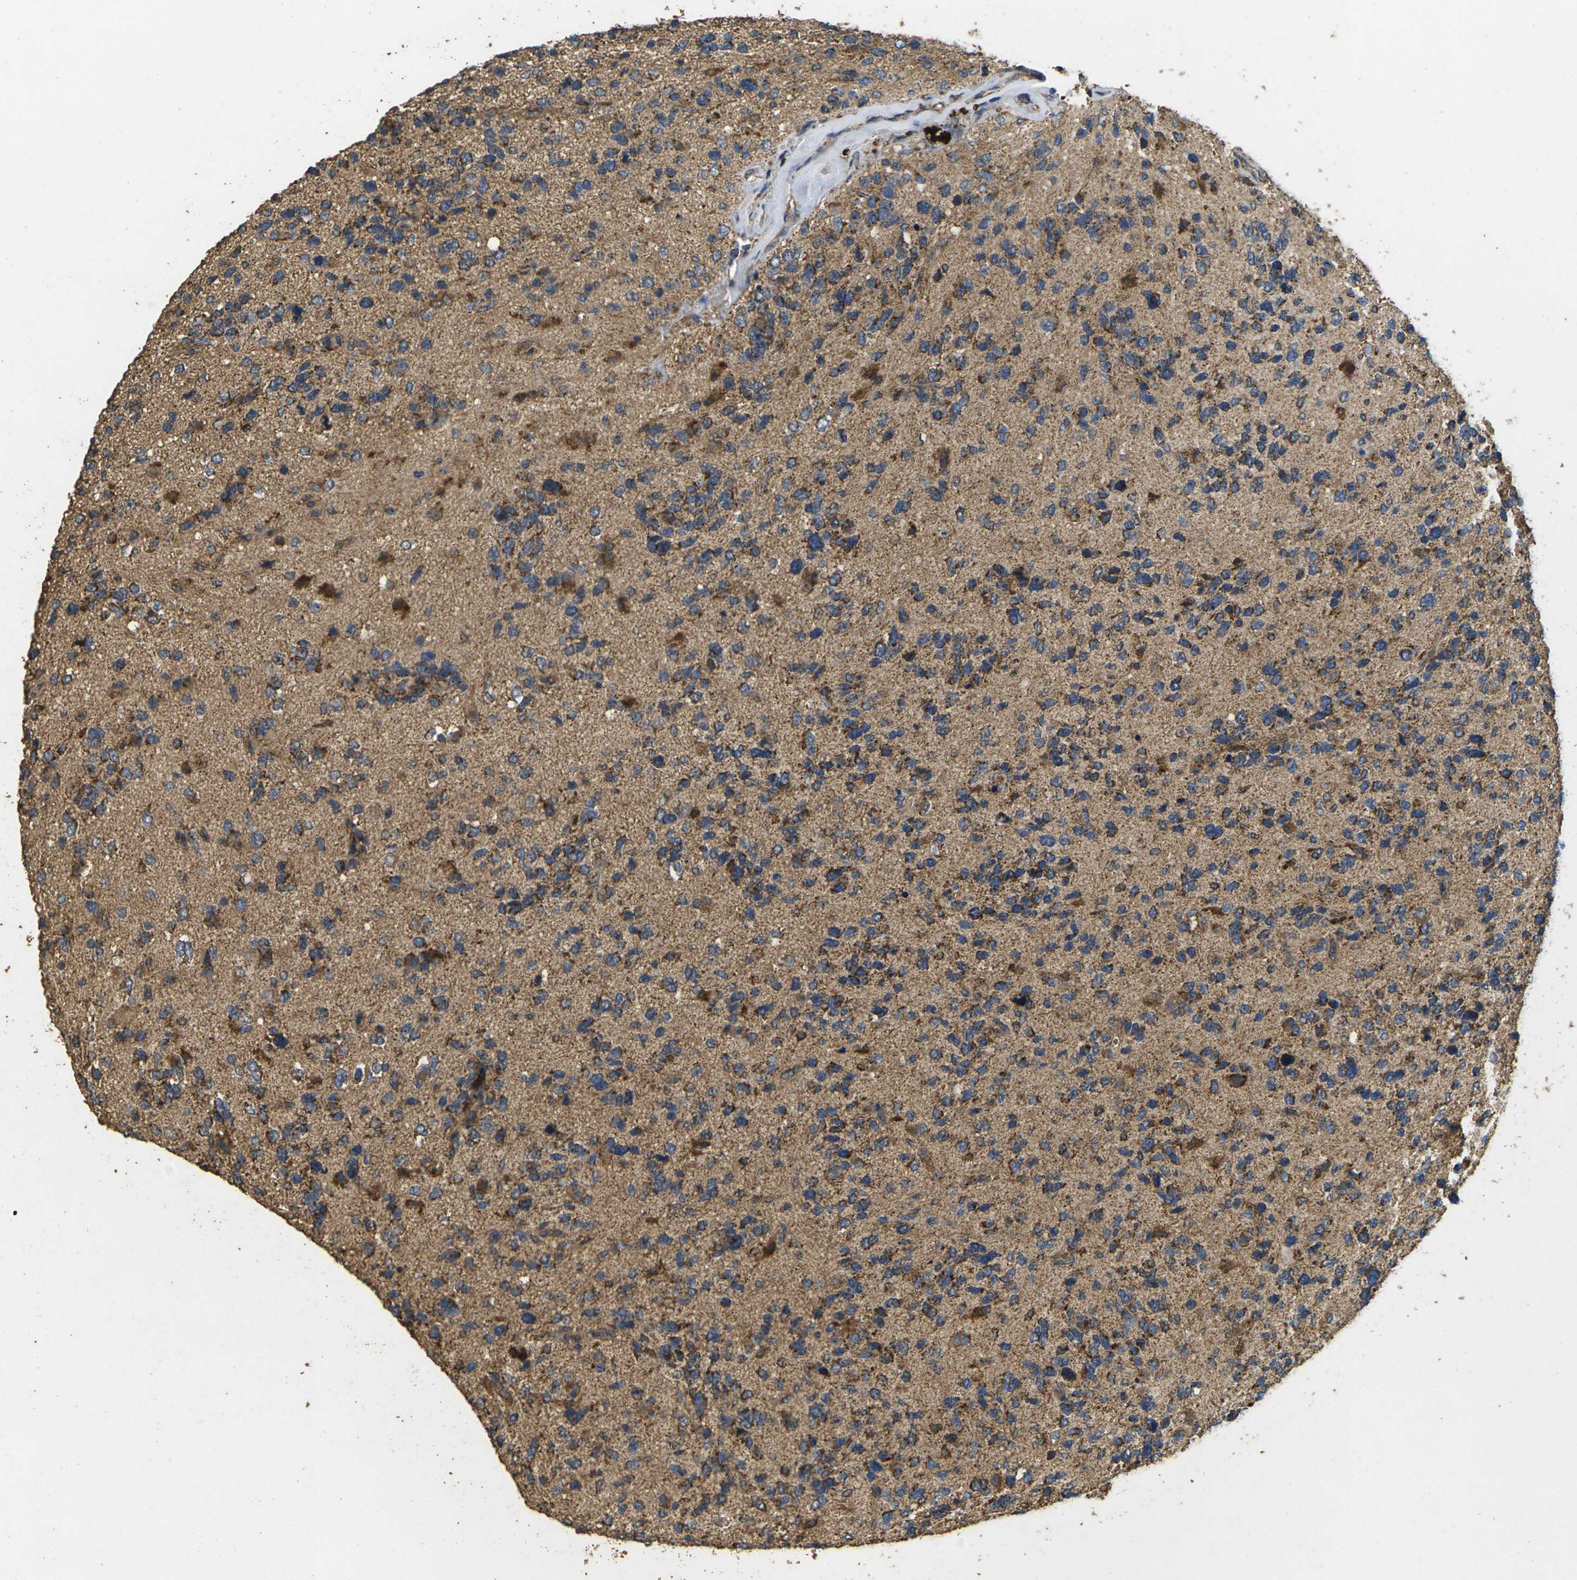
{"staining": {"intensity": "moderate", "quantity": ">75%", "location": "cytoplasmic/membranous"}, "tissue": "glioma", "cell_type": "Tumor cells", "image_type": "cancer", "snomed": [{"axis": "morphology", "description": "Glioma, malignant, High grade"}, {"axis": "topography", "description": "Brain"}], "caption": "A photomicrograph showing moderate cytoplasmic/membranous expression in approximately >75% of tumor cells in glioma, as visualized by brown immunohistochemical staining.", "gene": "MAPK11", "patient": {"sex": "female", "age": 58}}